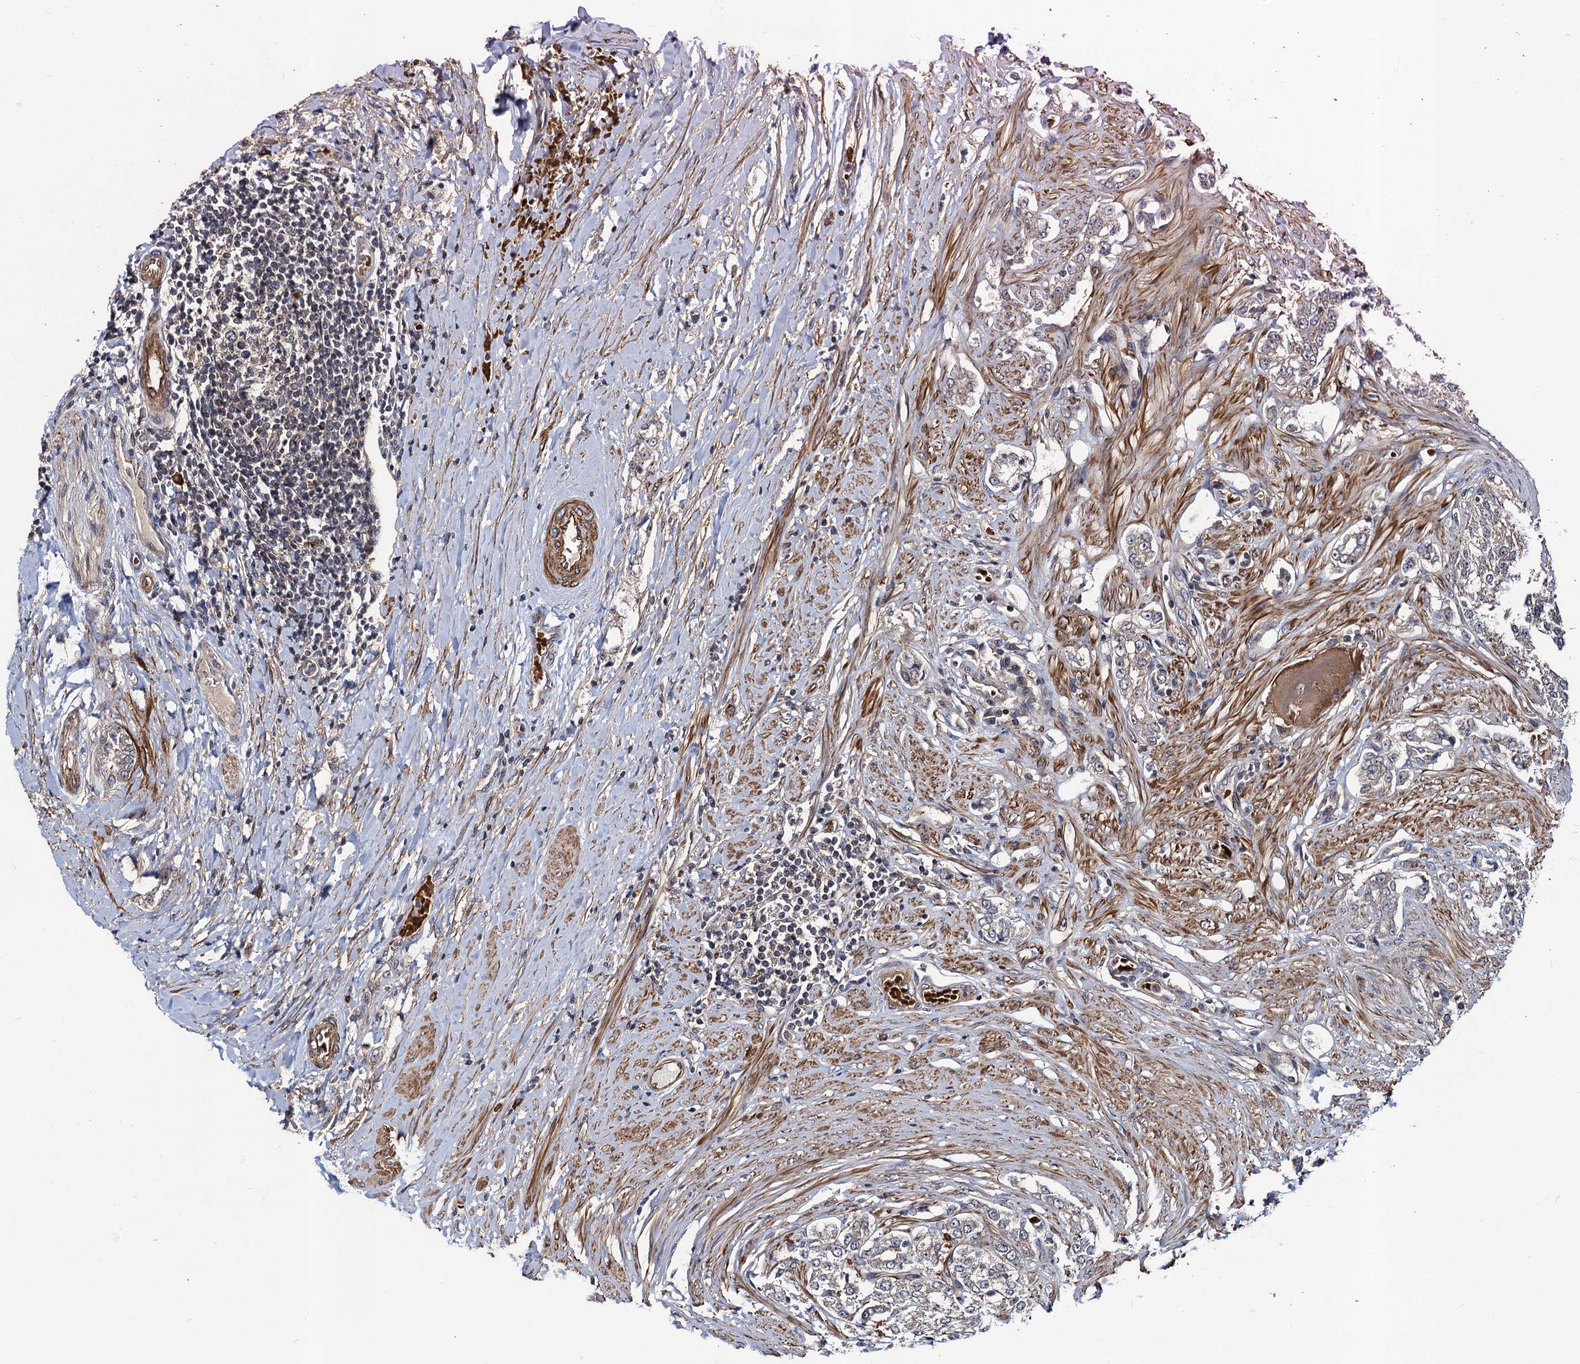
{"staining": {"intensity": "negative", "quantity": "none", "location": "none"}, "tissue": "prostate cancer", "cell_type": "Tumor cells", "image_type": "cancer", "snomed": [{"axis": "morphology", "description": "Adenocarcinoma, High grade"}, {"axis": "topography", "description": "Prostate"}], "caption": "This is an immunohistochemistry micrograph of prostate high-grade adenocarcinoma. There is no staining in tumor cells.", "gene": "KXD1", "patient": {"sex": "male", "age": 64}}